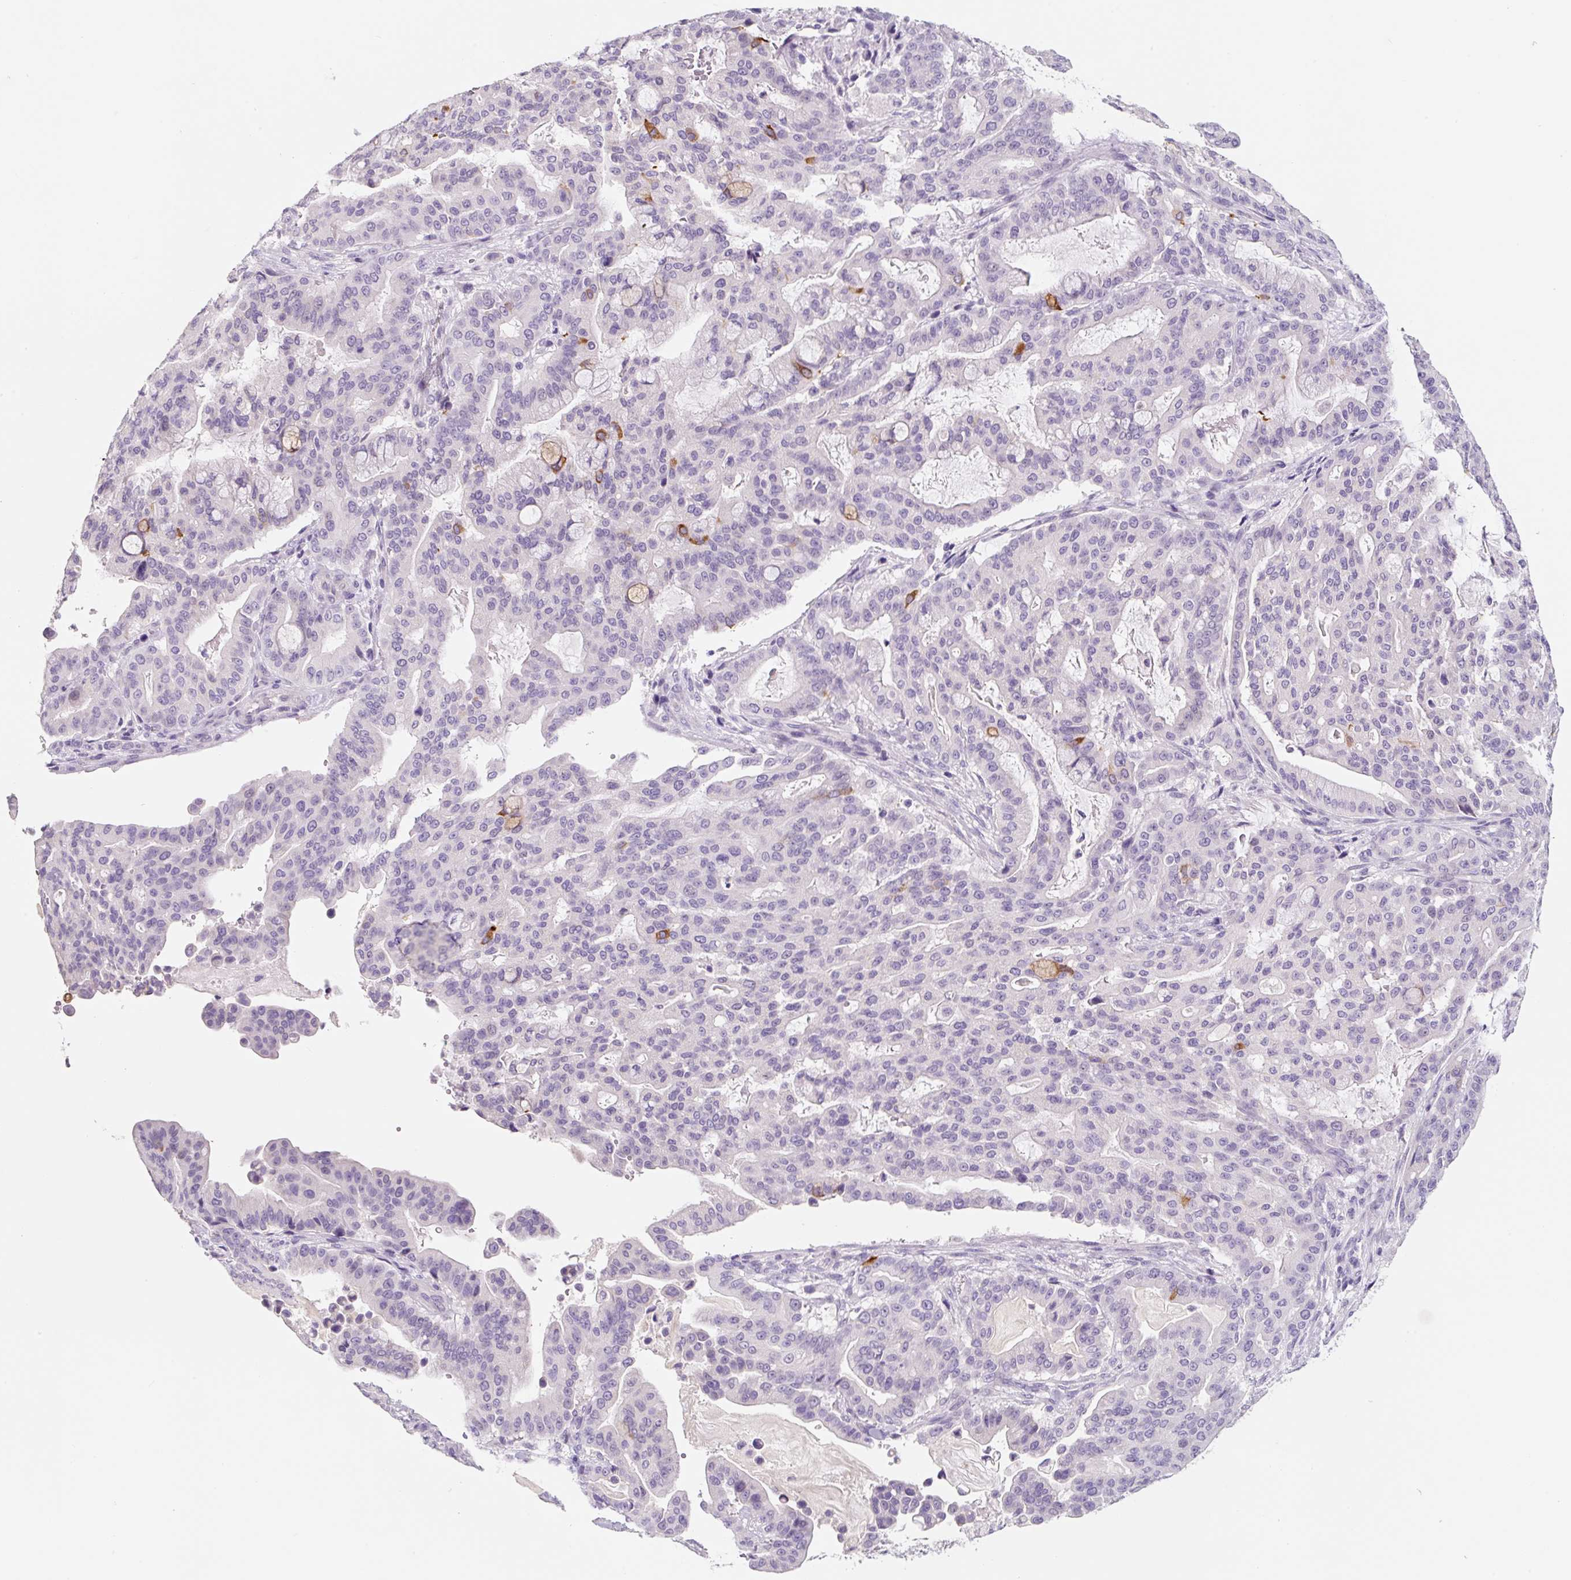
{"staining": {"intensity": "negative", "quantity": "none", "location": "none"}, "tissue": "pancreatic cancer", "cell_type": "Tumor cells", "image_type": "cancer", "snomed": [{"axis": "morphology", "description": "Adenocarcinoma, NOS"}, {"axis": "topography", "description": "Pancreas"}], "caption": "Immunohistochemistry (IHC) of pancreatic adenocarcinoma displays no positivity in tumor cells.", "gene": "SYP", "patient": {"sex": "male", "age": 63}}